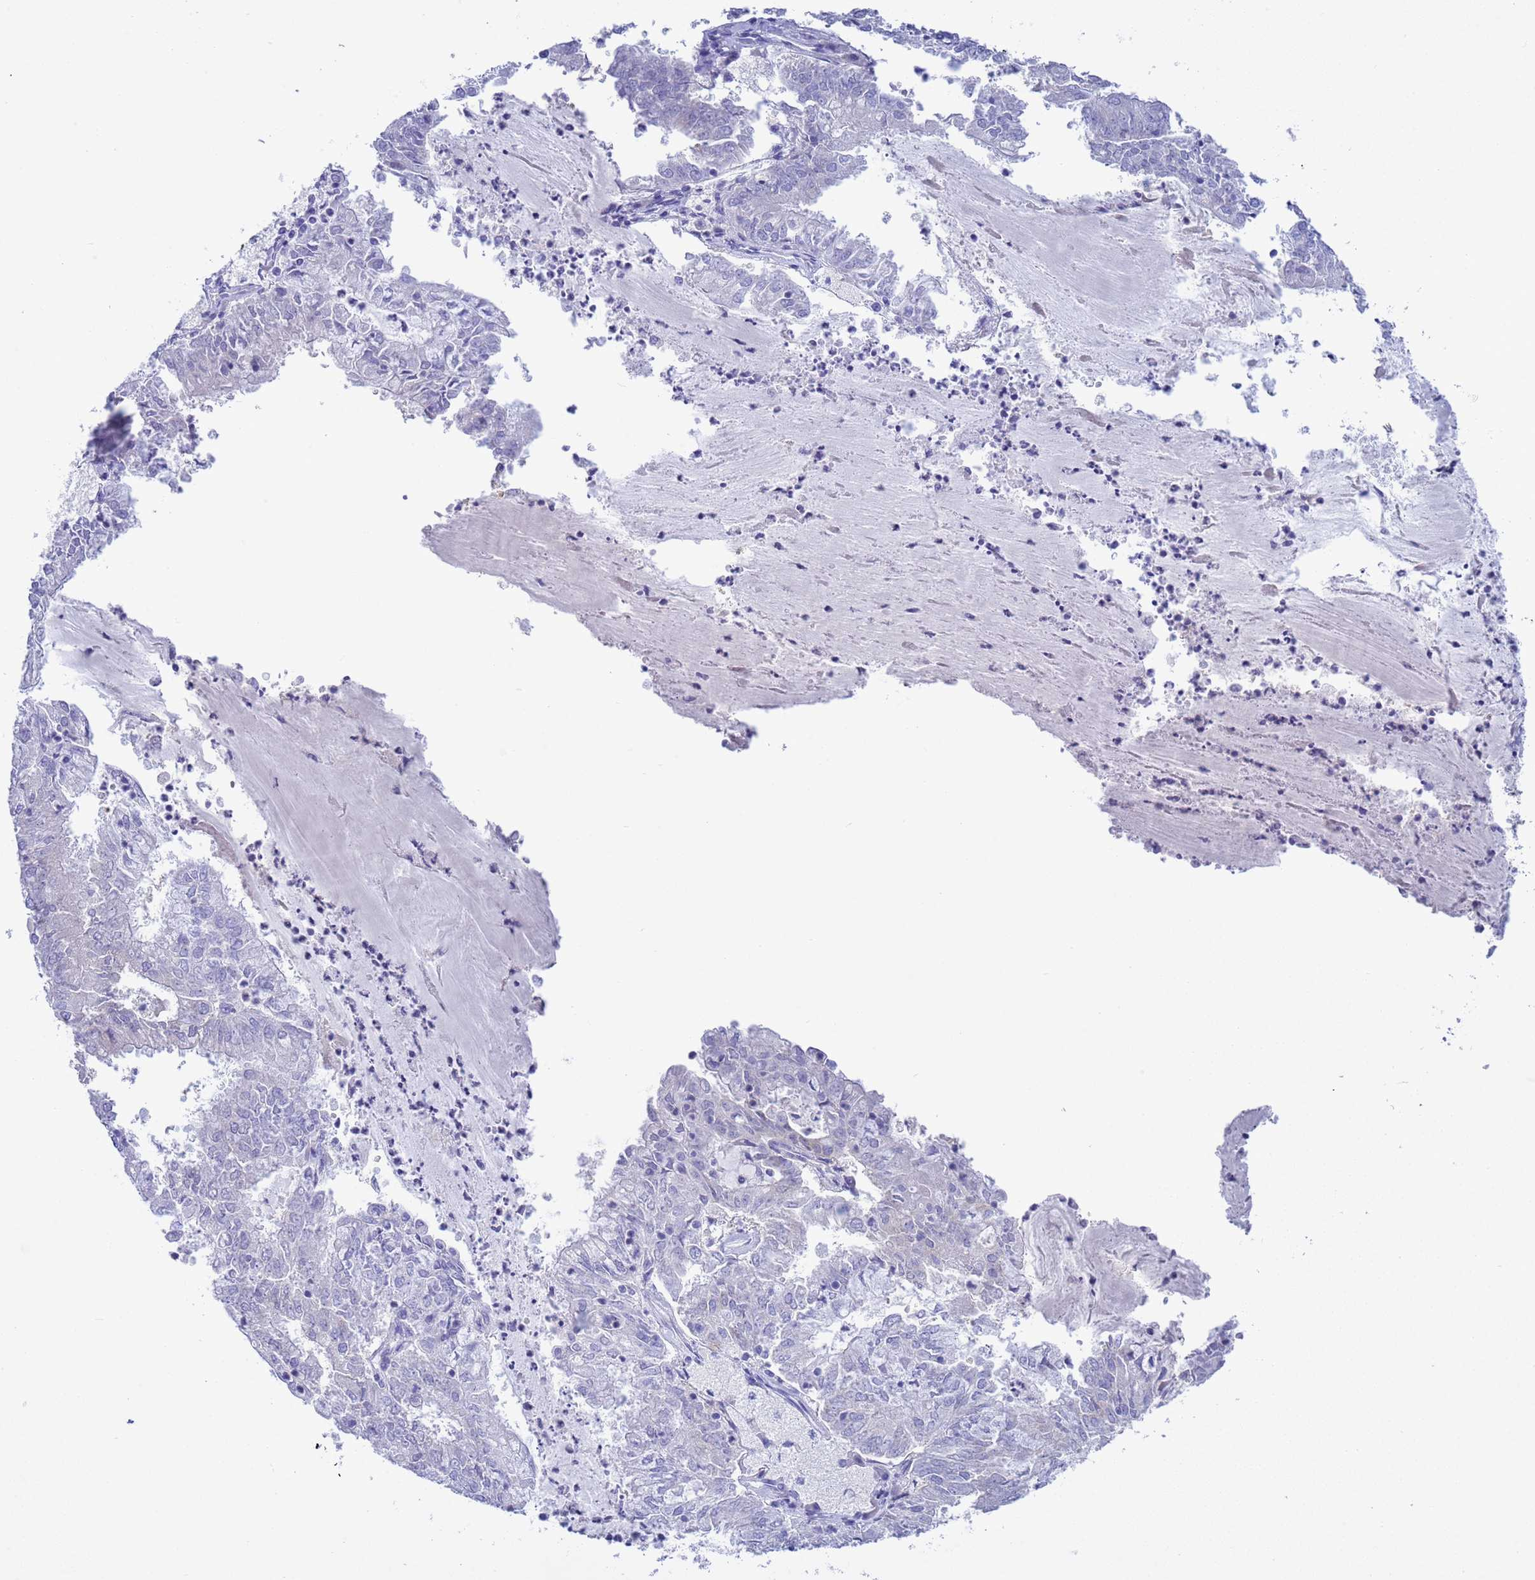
{"staining": {"intensity": "negative", "quantity": "none", "location": "none"}, "tissue": "endometrial cancer", "cell_type": "Tumor cells", "image_type": "cancer", "snomed": [{"axis": "morphology", "description": "Adenocarcinoma, NOS"}, {"axis": "topography", "description": "Endometrium"}], "caption": "Immunohistochemistry (IHC) photomicrograph of neoplastic tissue: human endometrial cancer stained with DAB demonstrates no significant protein staining in tumor cells. Brightfield microscopy of immunohistochemistry (IHC) stained with DAB (brown) and hematoxylin (blue), captured at high magnification.", "gene": "GSTM1", "patient": {"sex": "female", "age": 57}}